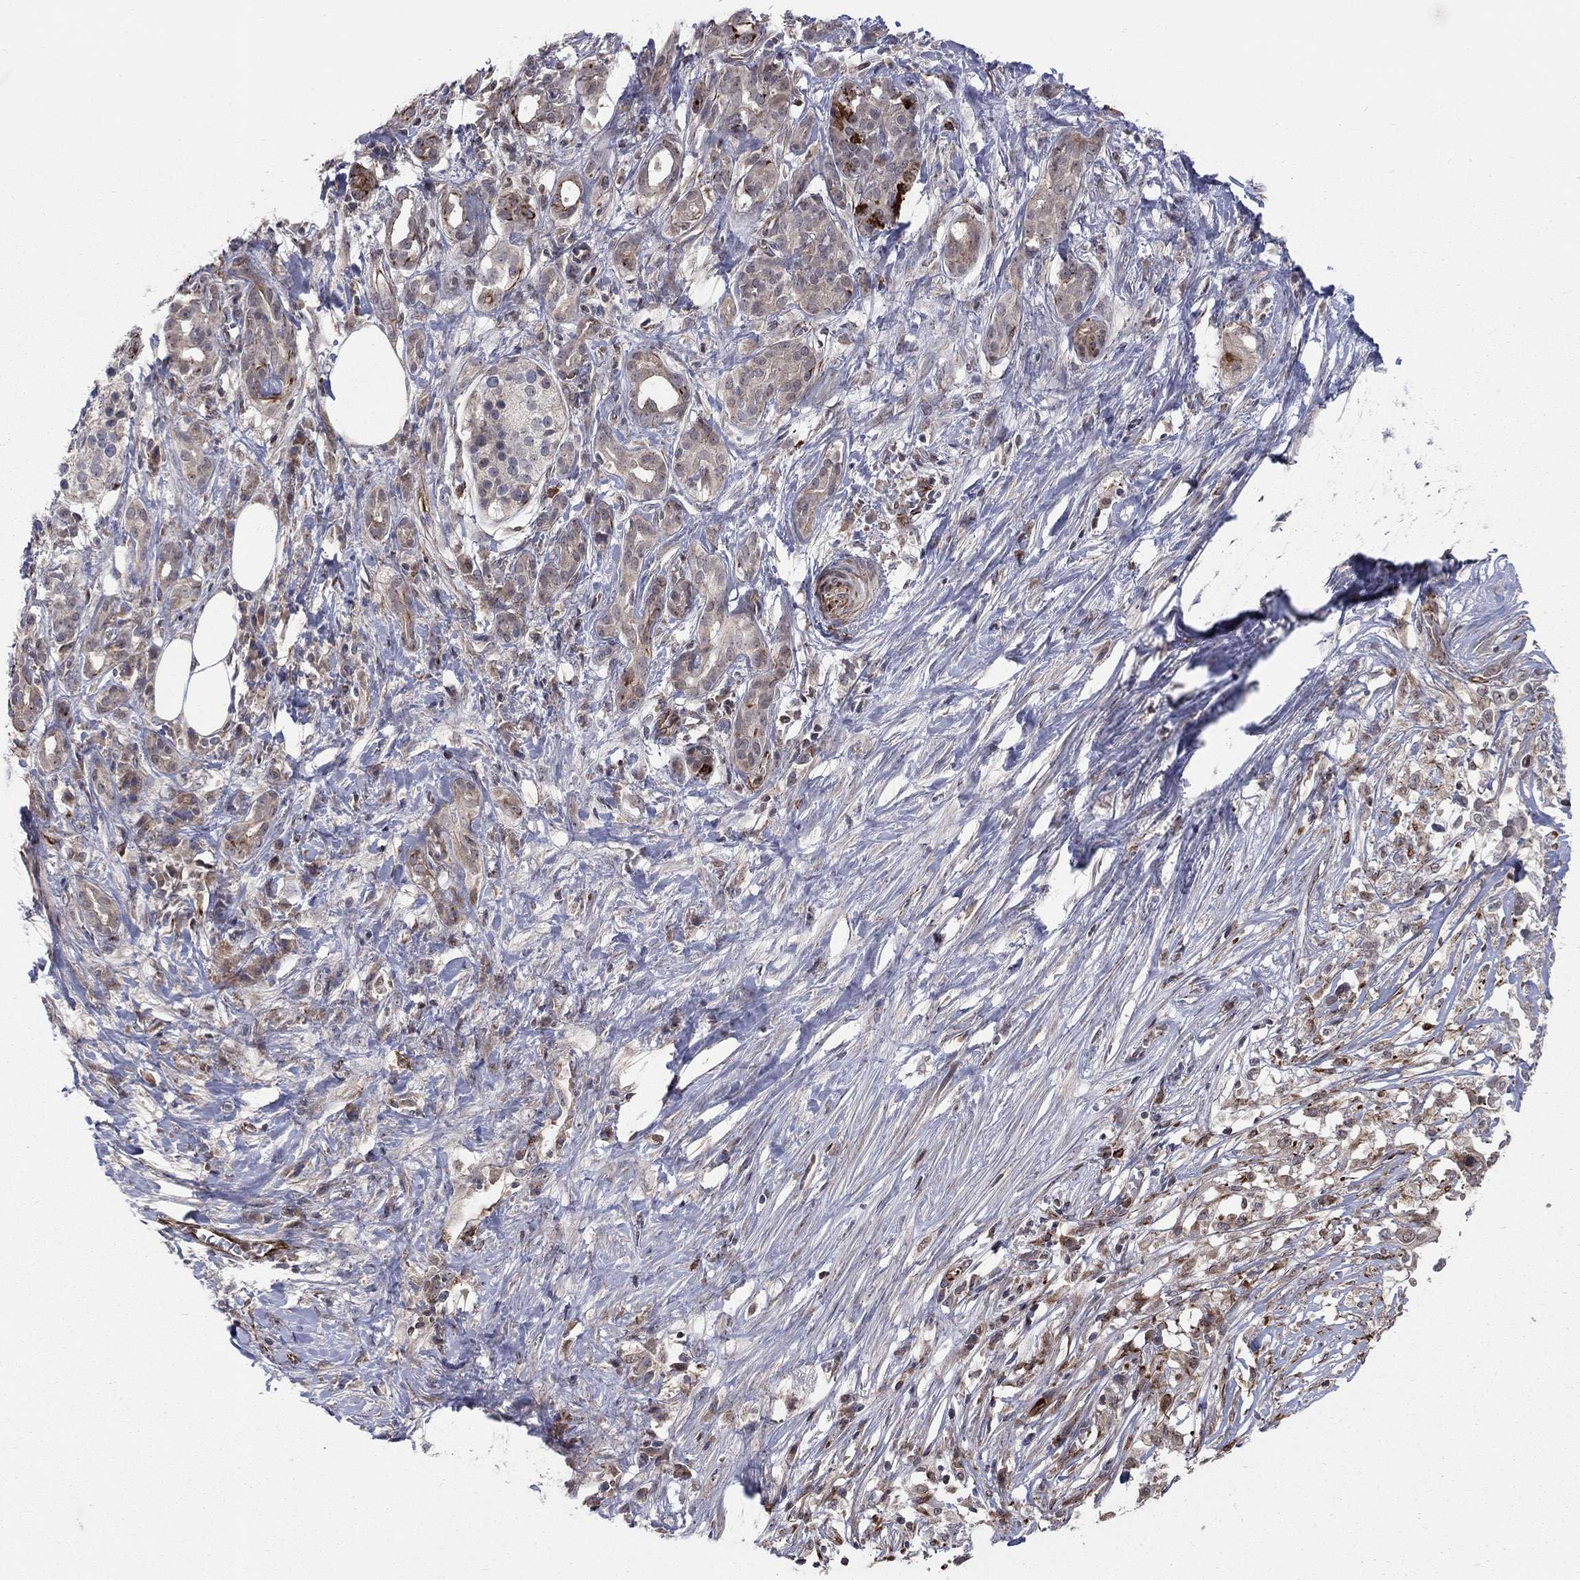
{"staining": {"intensity": "weak", "quantity": "25%-75%", "location": "cytoplasmic/membranous"}, "tissue": "pancreatic cancer", "cell_type": "Tumor cells", "image_type": "cancer", "snomed": [{"axis": "morphology", "description": "Adenocarcinoma, NOS"}, {"axis": "topography", "description": "Pancreas"}], "caption": "This is a photomicrograph of IHC staining of pancreatic adenocarcinoma, which shows weak positivity in the cytoplasmic/membranous of tumor cells.", "gene": "MSRA", "patient": {"sex": "male", "age": 61}}